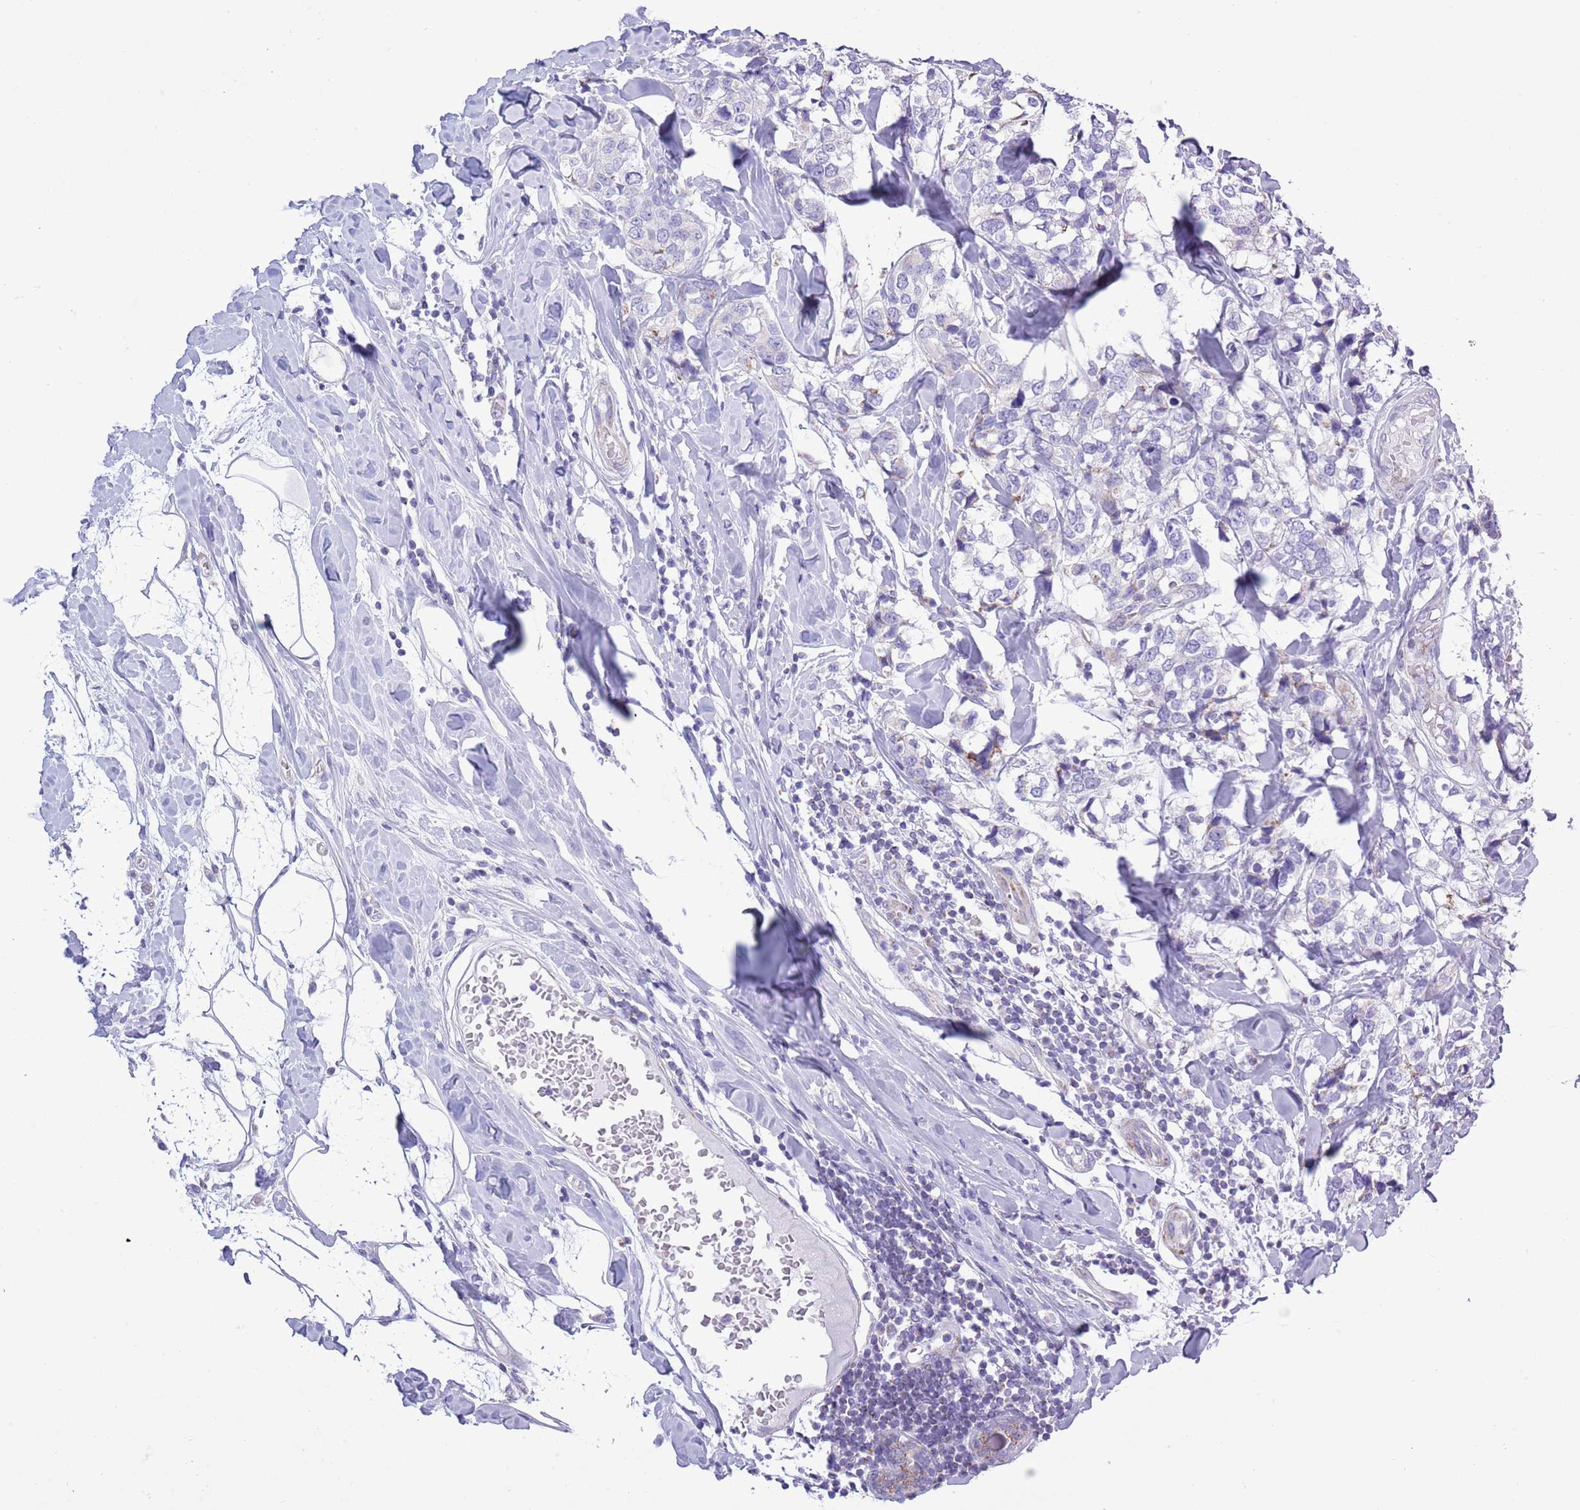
{"staining": {"intensity": "negative", "quantity": "none", "location": "none"}, "tissue": "breast cancer", "cell_type": "Tumor cells", "image_type": "cancer", "snomed": [{"axis": "morphology", "description": "Lobular carcinoma"}, {"axis": "topography", "description": "Breast"}], "caption": "Breast cancer was stained to show a protein in brown. There is no significant positivity in tumor cells.", "gene": "MOCOS", "patient": {"sex": "female", "age": 59}}